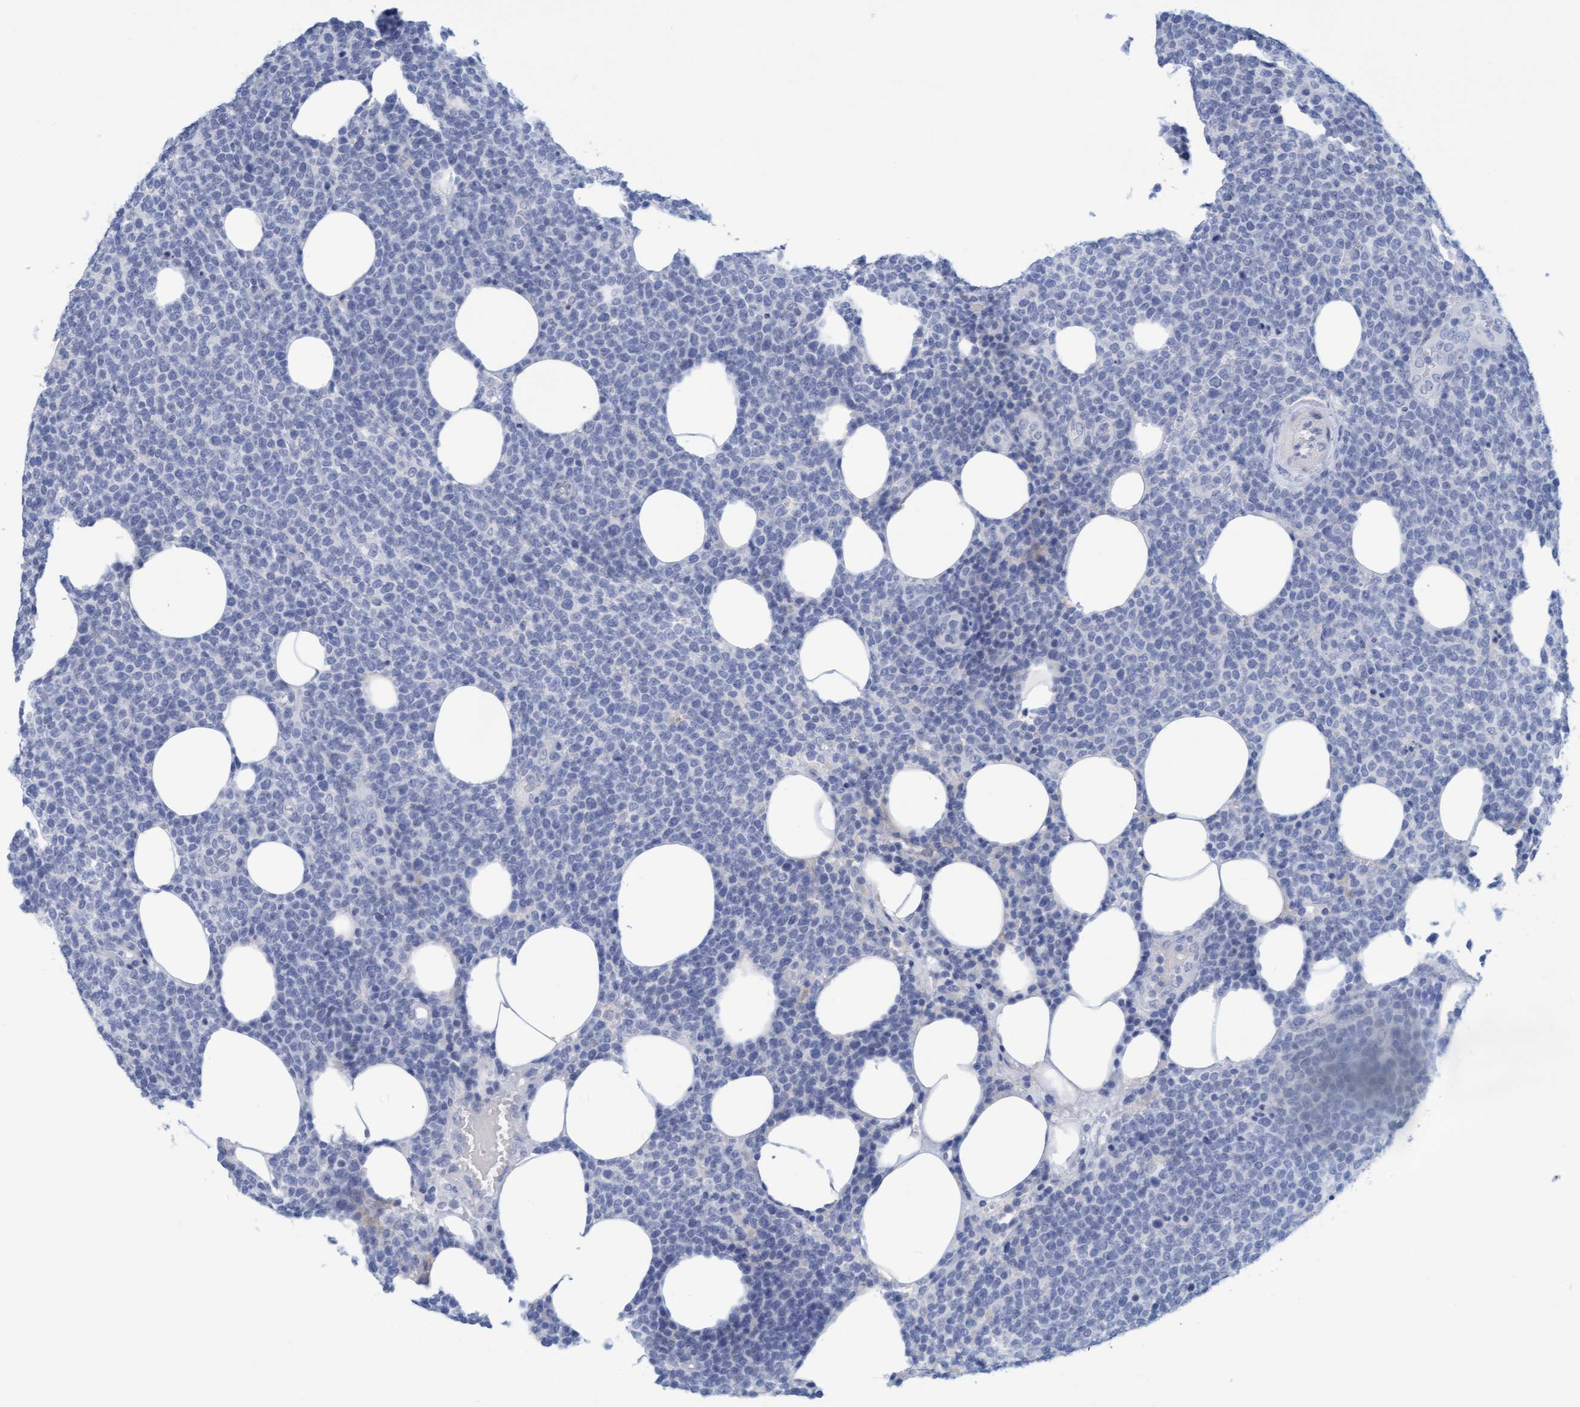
{"staining": {"intensity": "negative", "quantity": "none", "location": "none"}, "tissue": "lymphoma", "cell_type": "Tumor cells", "image_type": "cancer", "snomed": [{"axis": "morphology", "description": "Malignant lymphoma, non-Hodgkin's type, High grade"}, {"axis": "topography", "description": "Lymph node"}], "caption": "Tumor cells are negative for brown protein staining in lymphoma.", "gene": "KLHL11", "patient": {"sex": "male", "age": 61}}